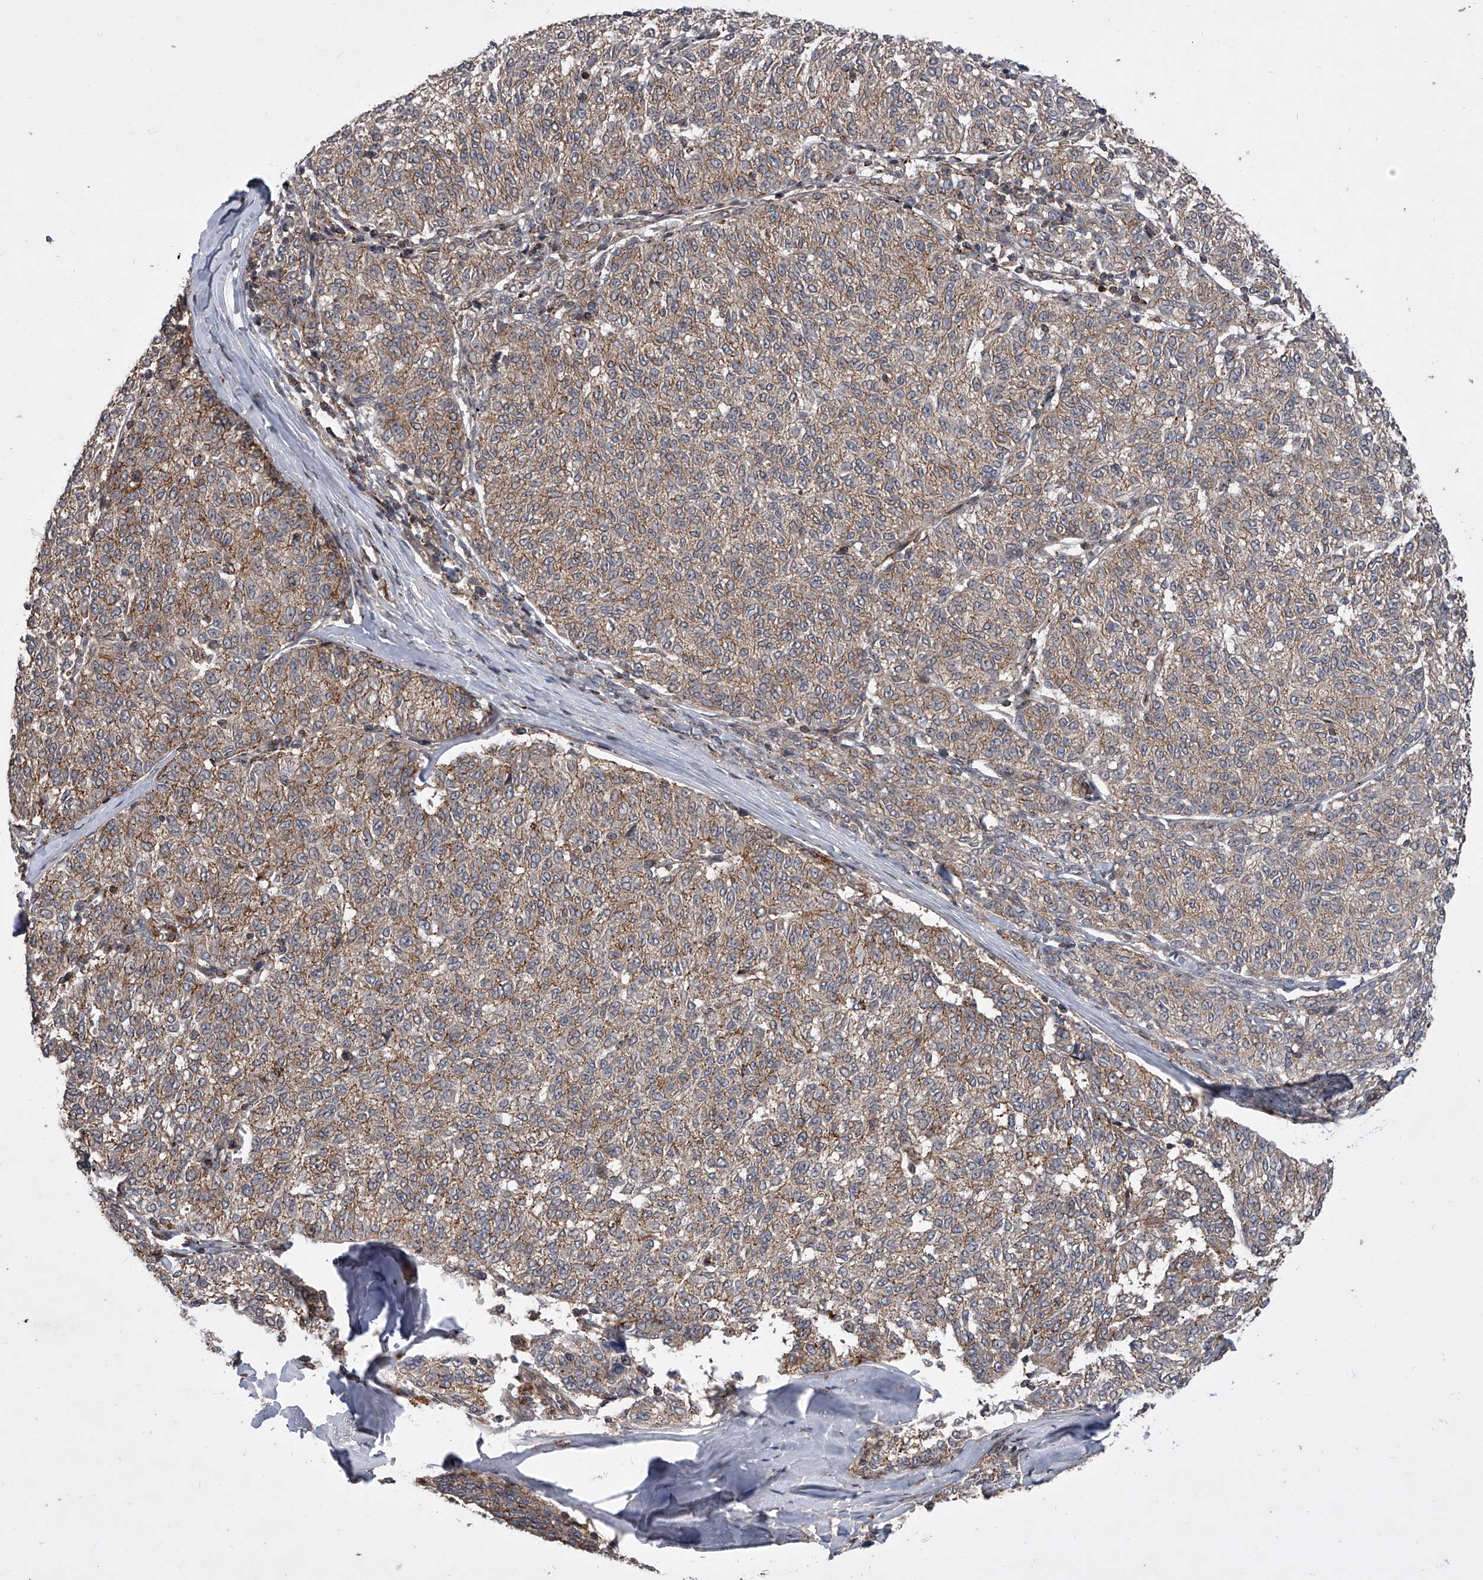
{"staining": {"intensity": "weak", "quantity": ">75%", "location": "cytoplasmic/membranous"}, "tissue": "melanoma", "cell_type": "Tumor cells", "image_type": "cancer", "snomed": [{"axis": "morphology", "description": "Malignant melanoma, NOS"}, {"axis": "topography", "description": "Skin"}], "caption": "Brown immunohistochemical staining in melanoma displays weak cytoplasmic/membranous positivity in approximately >75% of tumor cells. (DAB IHC, brown staining for protein, blue staining for nuclei).", "gene": "USP47", "patient": {"sex": "female", "age": 72}}